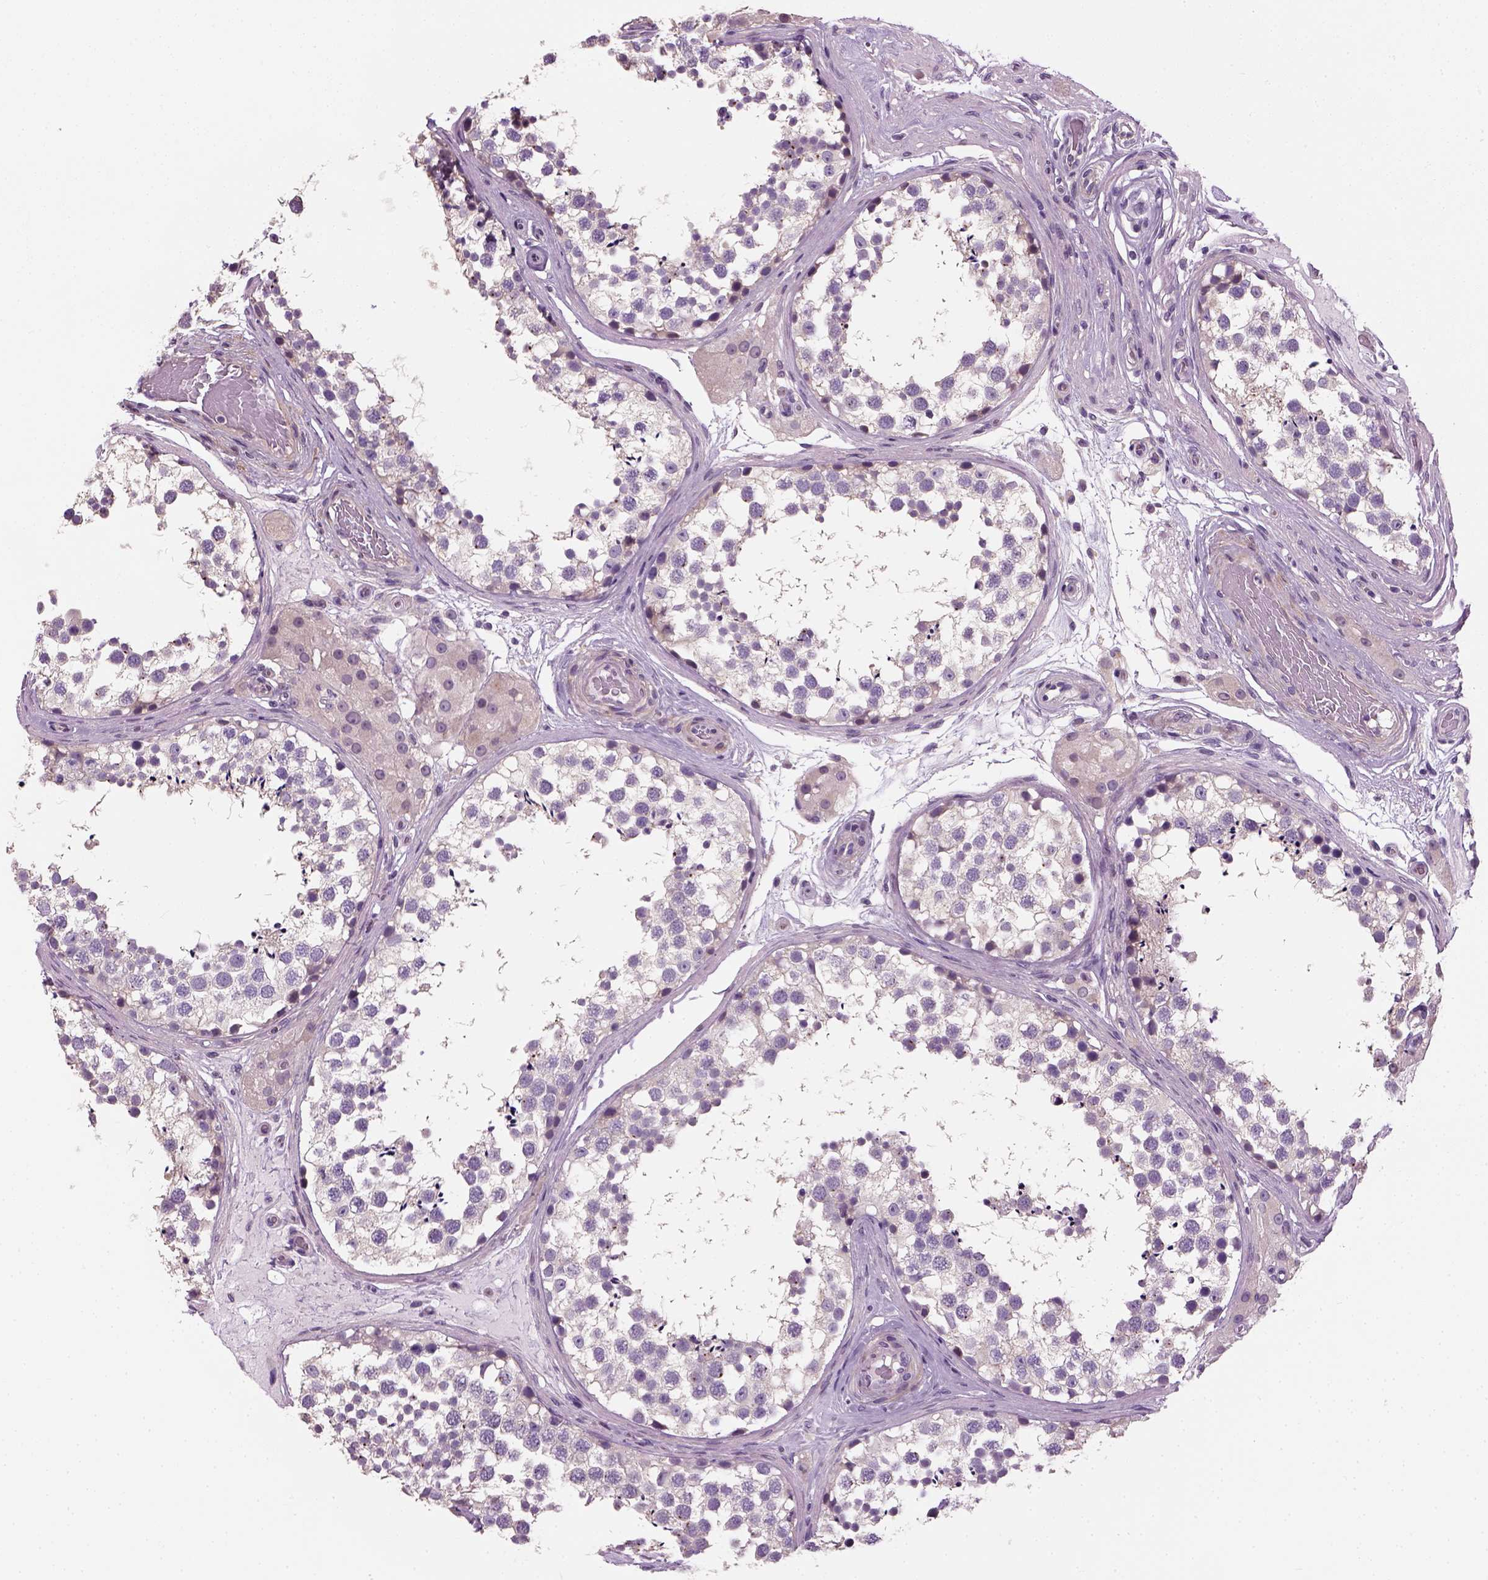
{"staining": {"intensity": "negative", "quantity": "none", "location": "none"}, "tissue": "testis", "cell_type": "Cells in seminiferous ducts", "image_type": "normal", "snomed": [{"axis": "morphology", "description": "Normal tissue, NOS"}, {"axis": "morphology", "description": "Seminoma, NOS"}, {"axis": "topography", "description": "Testis"}], "caption": "This is an immunohistochemistry (IHC) histopathology image of unremarkable human testis. There is no expression in cells in seminiferous ducts.", "gene": "ELOVL3", "patient": {"sex": "male", "age": 65}}